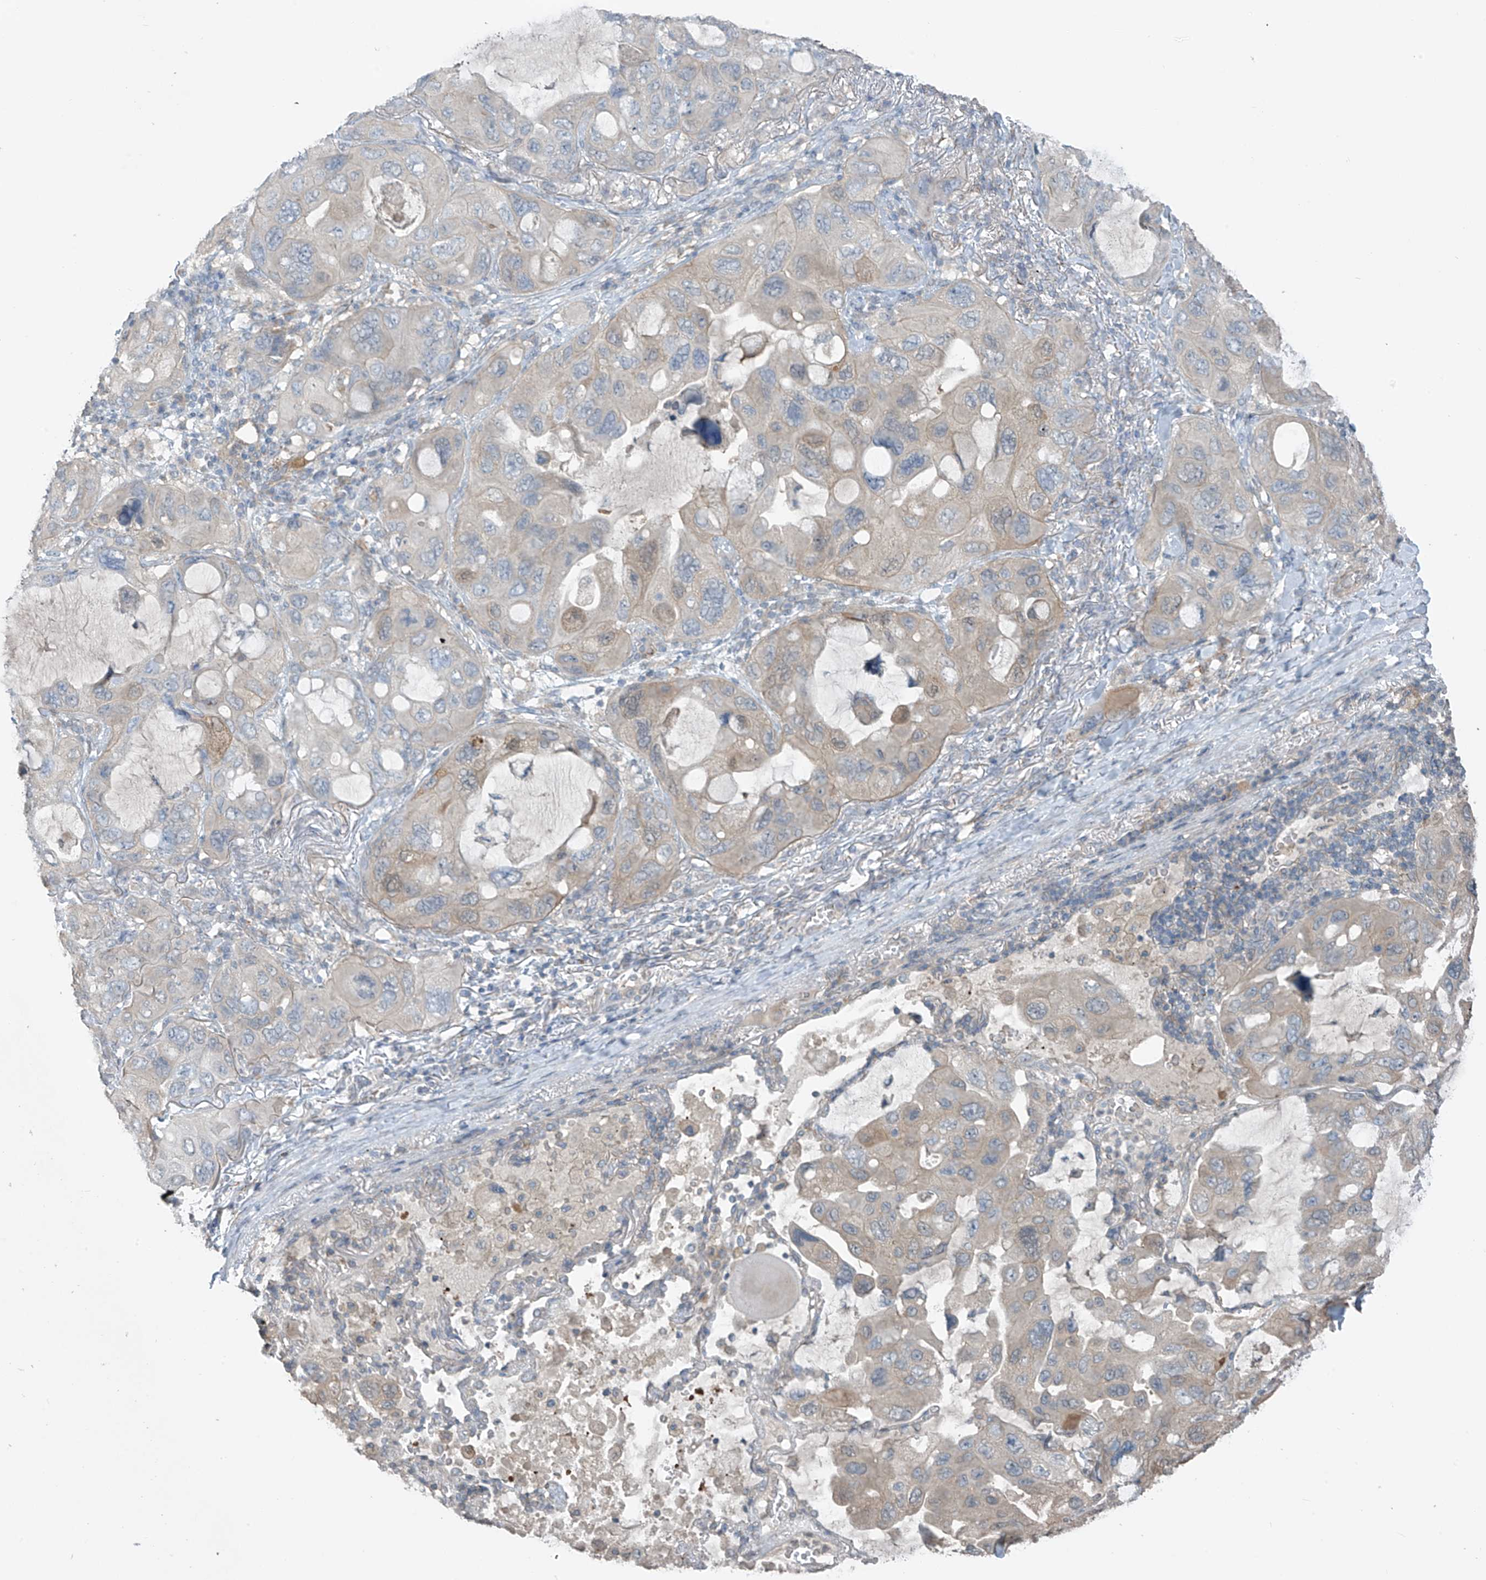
{"staining": {"intensity": "weak", "quantity": "<25%", "location": "cytoplasmic/membranous"}, "tissue": "lung cancer", "cell_type": "Tumor cells", "image_type": "cancer", "snomed": [{"axis": "morphology", "description": "Squamous cell carcinoma, NOS"}, {"axis": "topography", "description": "Lung"}], "caption": "Immunohistochemistry histopathology image of human lung cancer stained for a protein (brown), which shows no staining in tumor cells.", "gene": "HOXA11", "patient": {"sex": "female", "age": 73}}